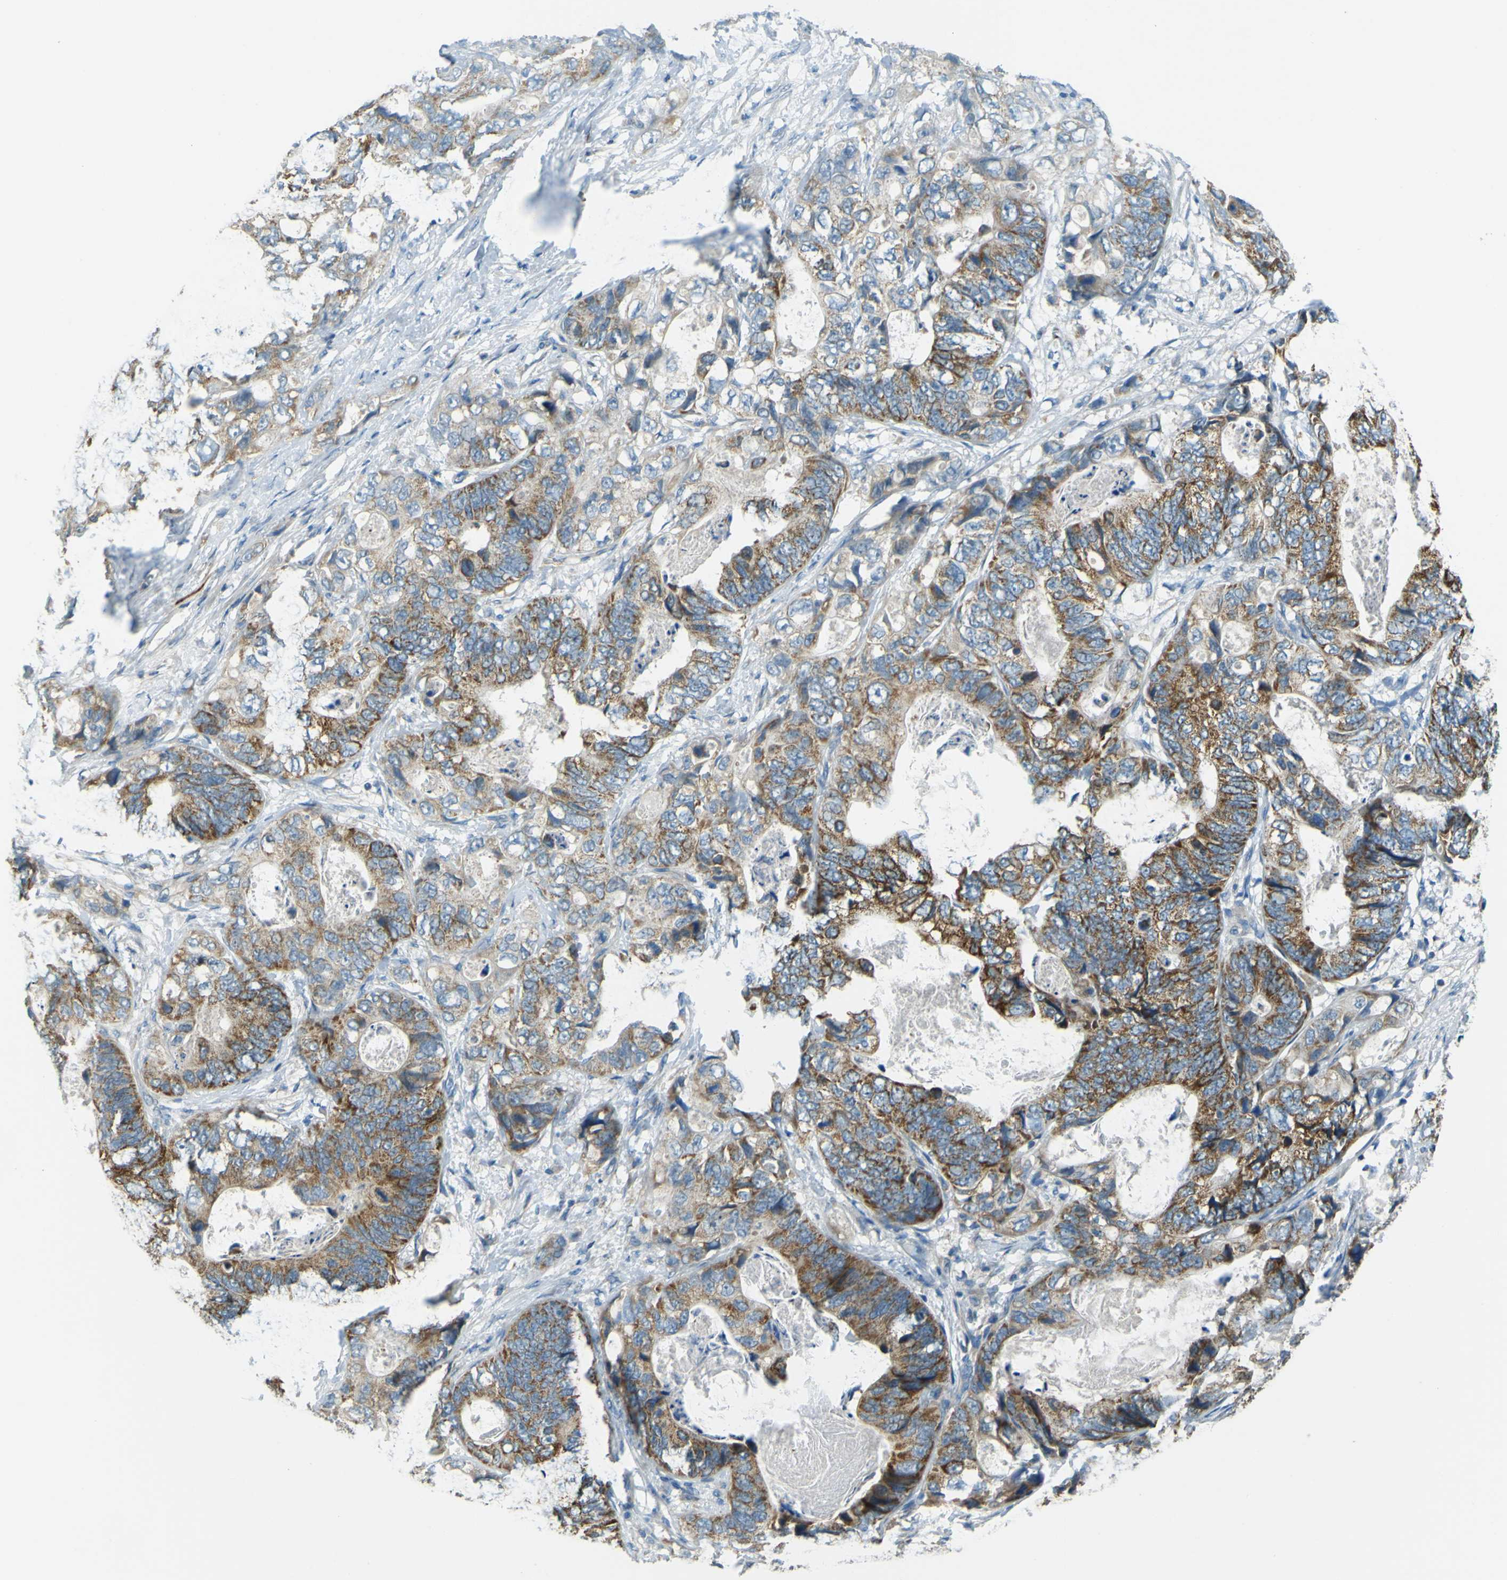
{"staining": {"intensity": "moderate", "quantity": ">75%", "location": "cytoplasmic/membranous"}, "tissue": "stomach cancer", "cell_type": "Tumor cells", "image_type": "cancer", "snomed": [{"axis": "morphology", "description": "Adenocarcinoma, NOS"}, {"axis": "topography", "description": "Stomach"}], "caption": "A brown stain labels moderate cytoplasmic/membranous staining of a protein in human stomach cancer (adenocarcinoma) tumor cells. Using DAB (3,3'-diaminobenzidine) (brown) and hematoxylin (blue) stains, captured at high magnification using brightfield microscopy.", "gene": "FKTN", "patient": {"sex": "female", "age": 89}}